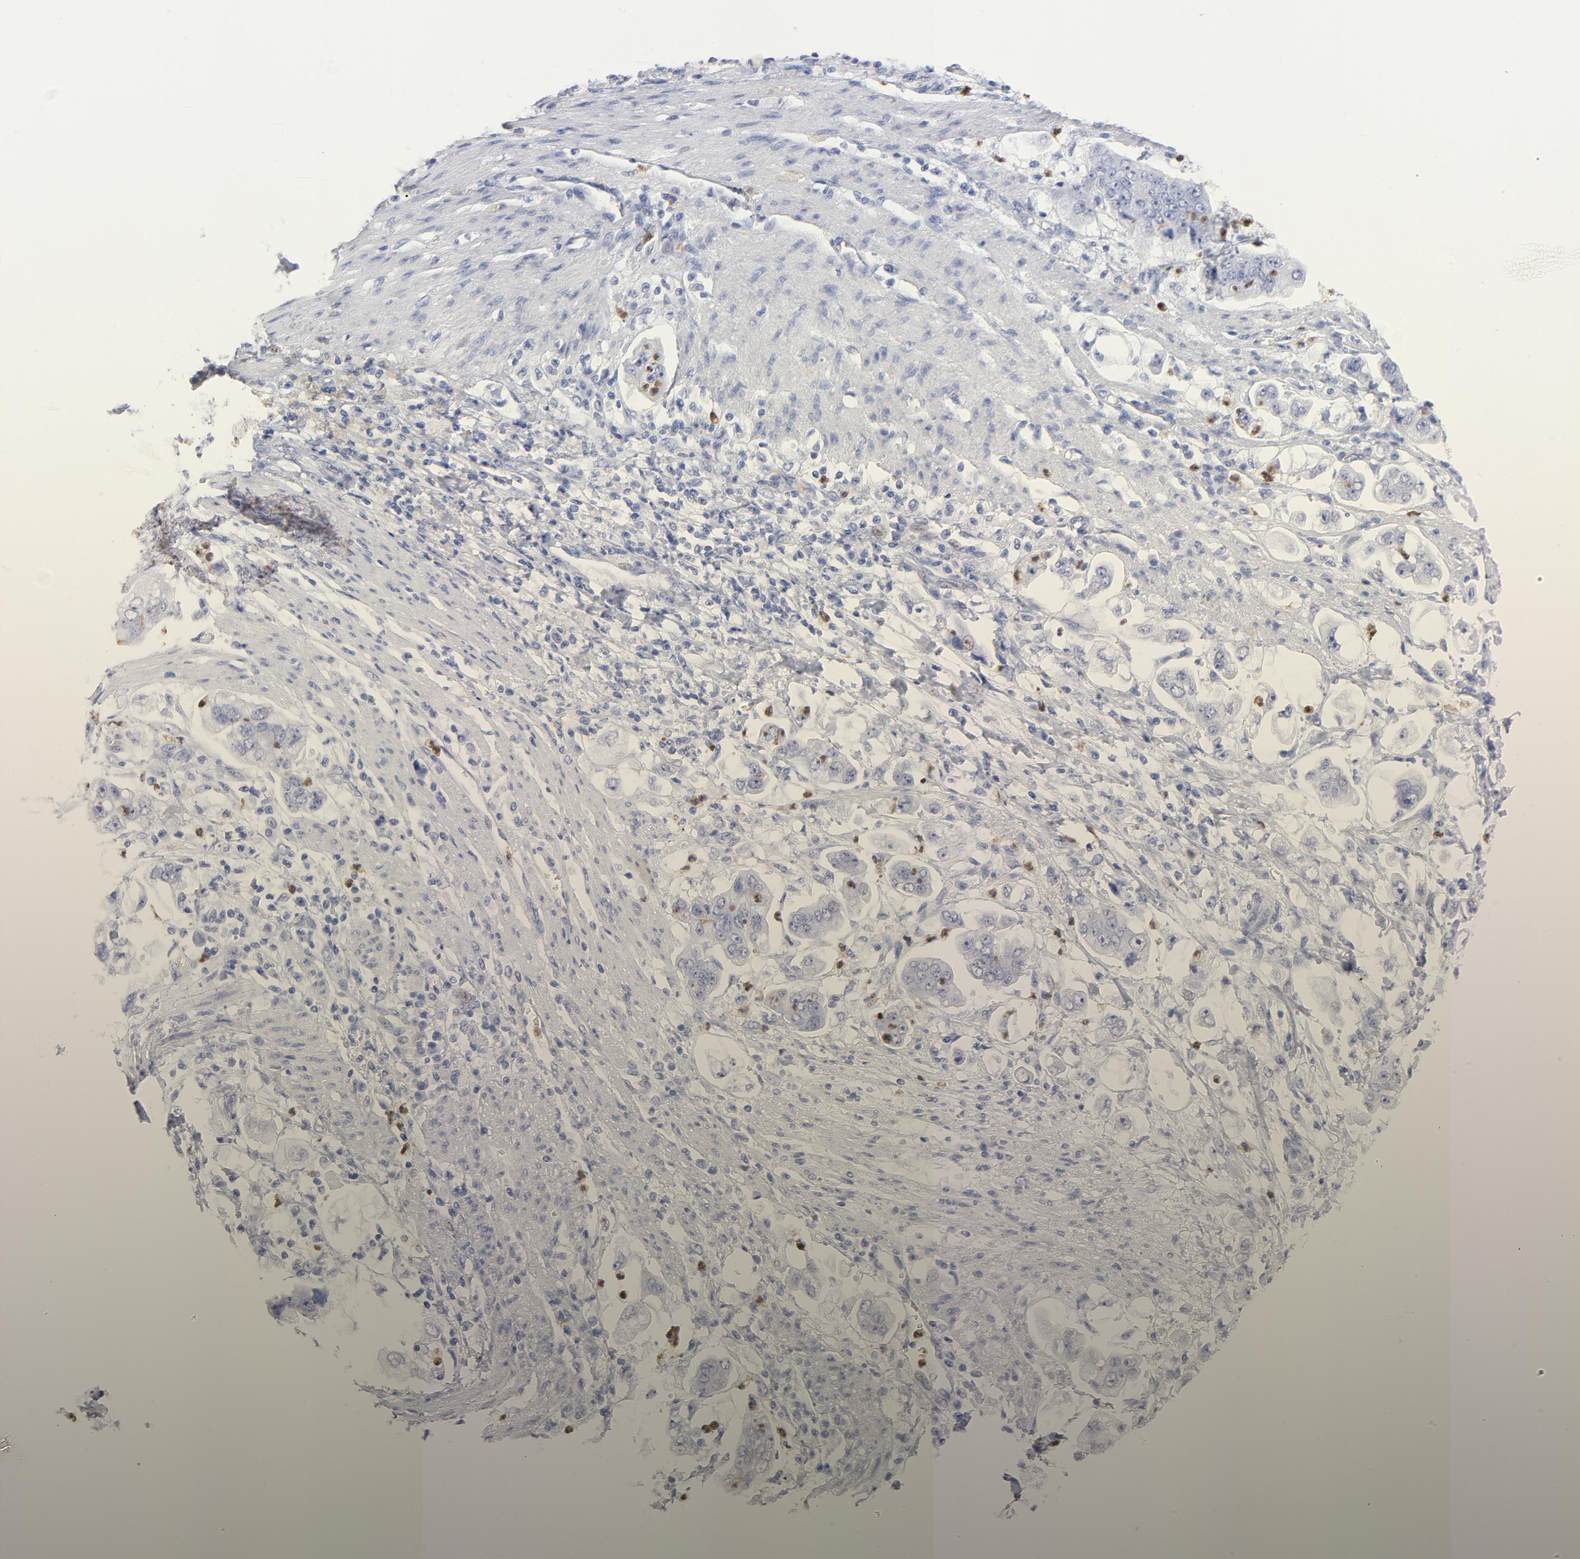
{"staining": {"intensity": "negative", "quantity": "none", "location": "none"}, "tissue": "stomach cancer", "cell_type": "Tumor cells", "image_type": "cancer", "snomed": [{"axis": "morphology", "description": "Adenocarcinoma, NOS"}, {"axis": "topography", "description": "Stomach"}], "caption": "Human stomach cancer (adenocarcinoma) stained for a protein using immunohistochemistry shows no positivity in tumor cells.", "gene": "ARG1", "patient": {"sex": "male", "age": 62}}